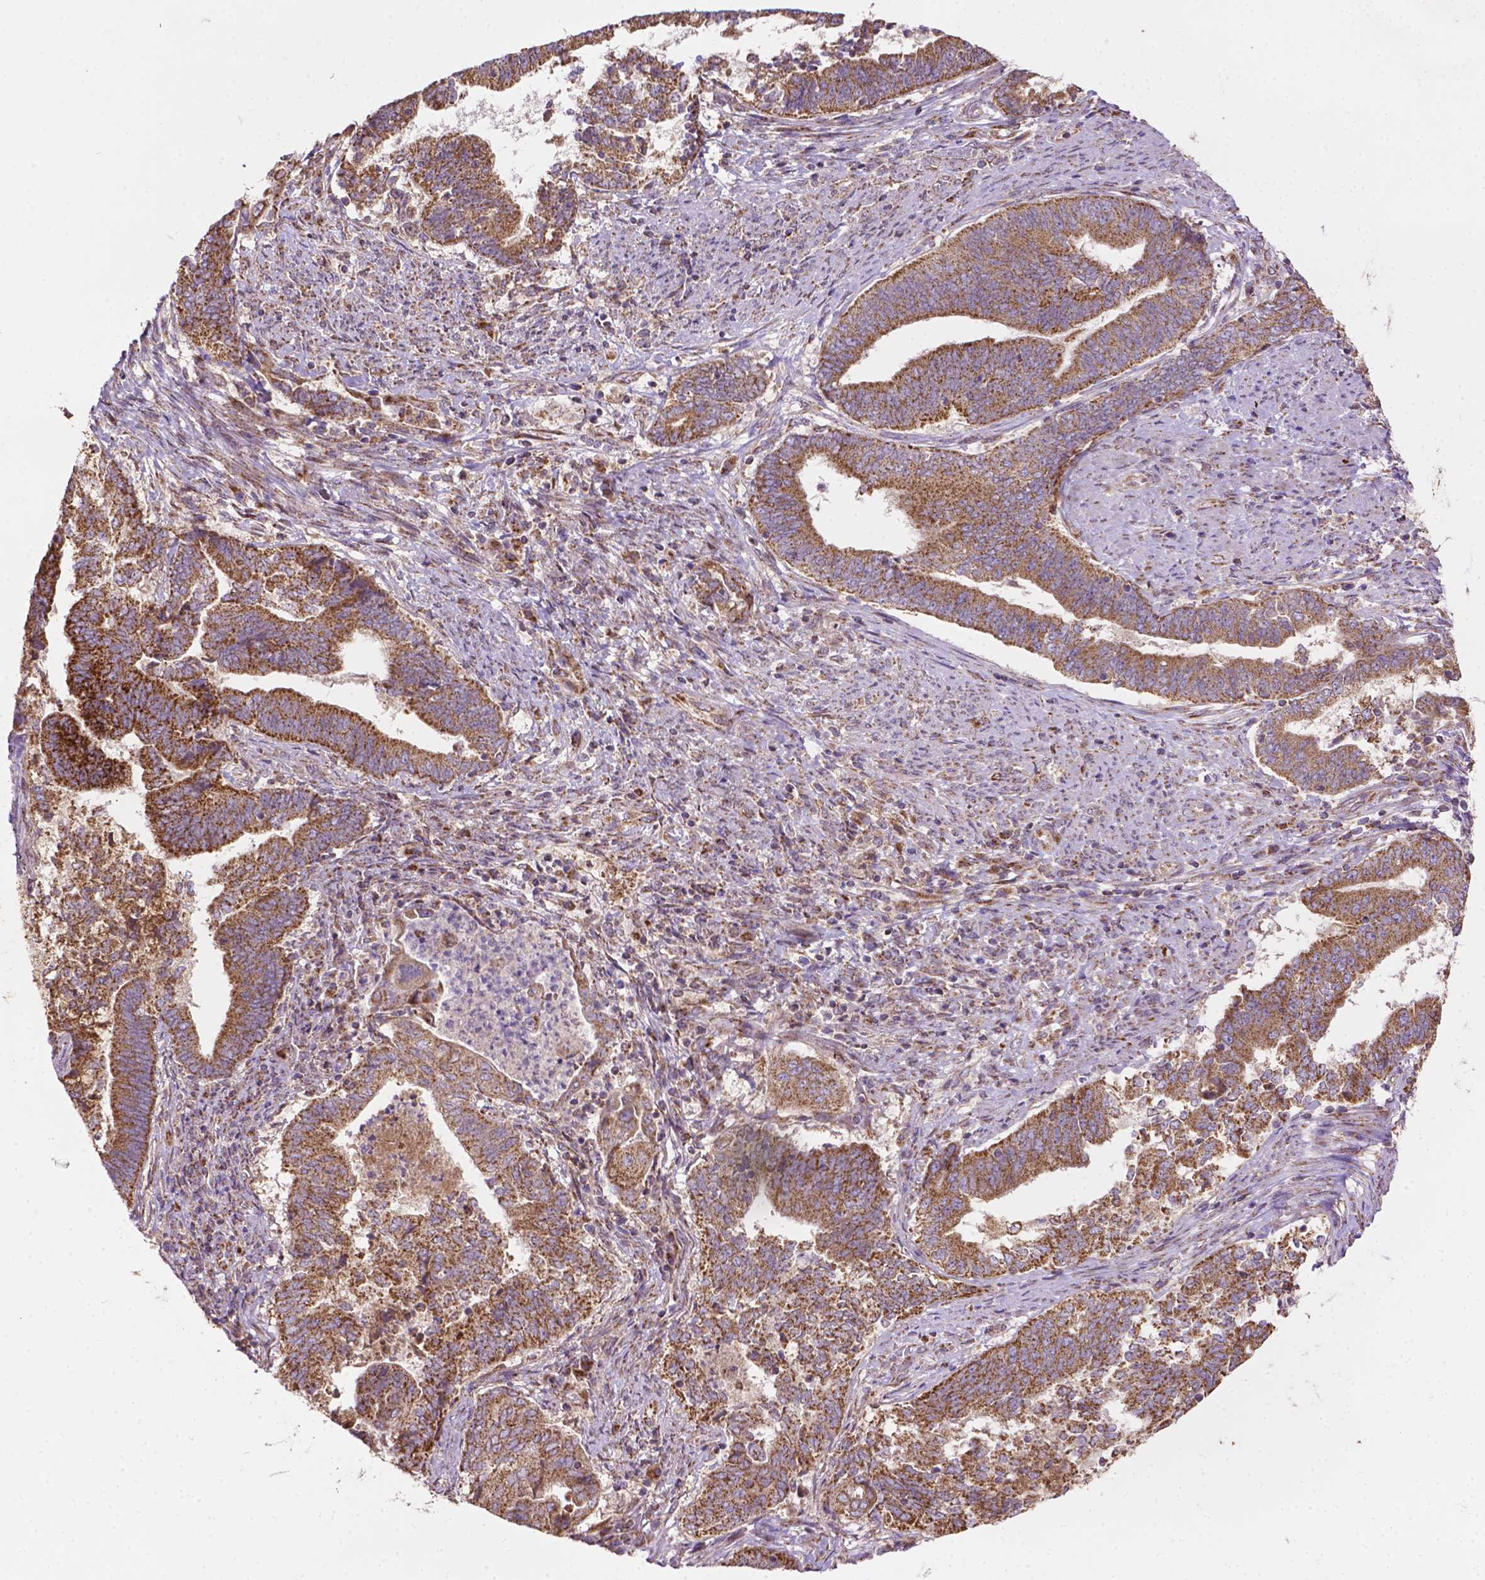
{"staining": {"intensity": "strong", "quantity": ">75%", "location": "cytoplasmic/membranous"}, "tissue": "endometrial cancer", "cell_type": "Tumor cells", "image_type": "cancer", "snomed": [{"axis": "morphology", "description": "Adenocarcinoma, NOS"}, {"axis": "topography", "description": "Endometrium"}], "caption": "Adenocarcinoma (endometrial) stained for a protein exhibits strong cytoplasmic/membranous positivity in tumor cells.", "gene": "ILVBL", "patient": {"sex": "female", "age": 65}}